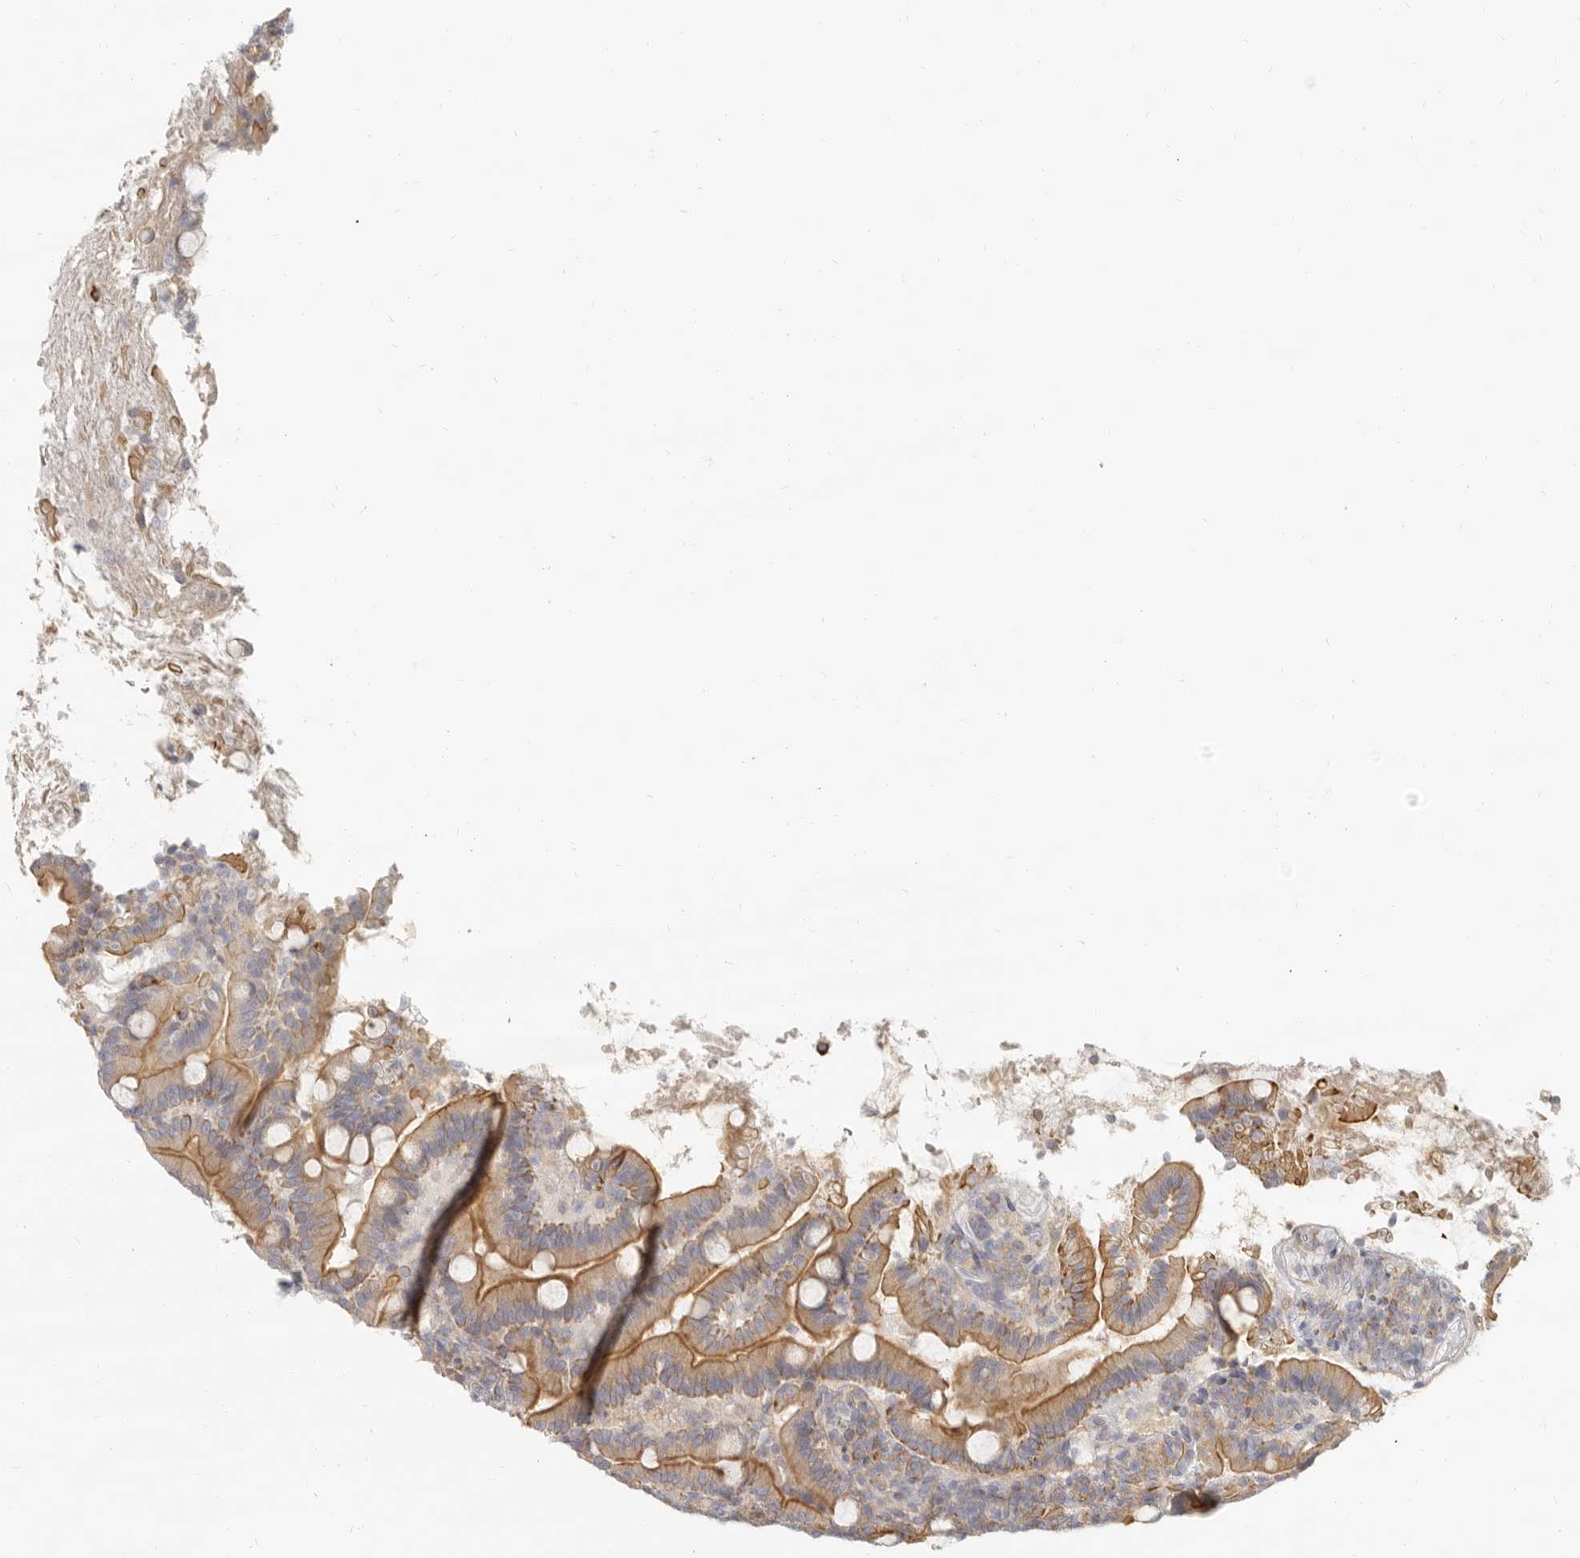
{"staining": {"intensity": "moderate", "quantity": ">75%", "location": "cytoplasmic/membranous"}, "tissue": "duodenum", "cell_type": "Glandular cells", "image_type": "normal", "snomed": [{"axis": "morphology", "description": "Normal tissue, NOS"}, {"axis": "topography", "description": "Duodenum"}], "caption": "An immunohistochemistry (IHC) image of normal tissue is shown. Protein staining in brown highlights moderate cytoplasmic/membranous positivity in duodenum within glandular cells. (IHC, brightfield microscopy, high magnification).", "gene": "NIBAN1", "patient": {"sex": "male", "age": 35}}